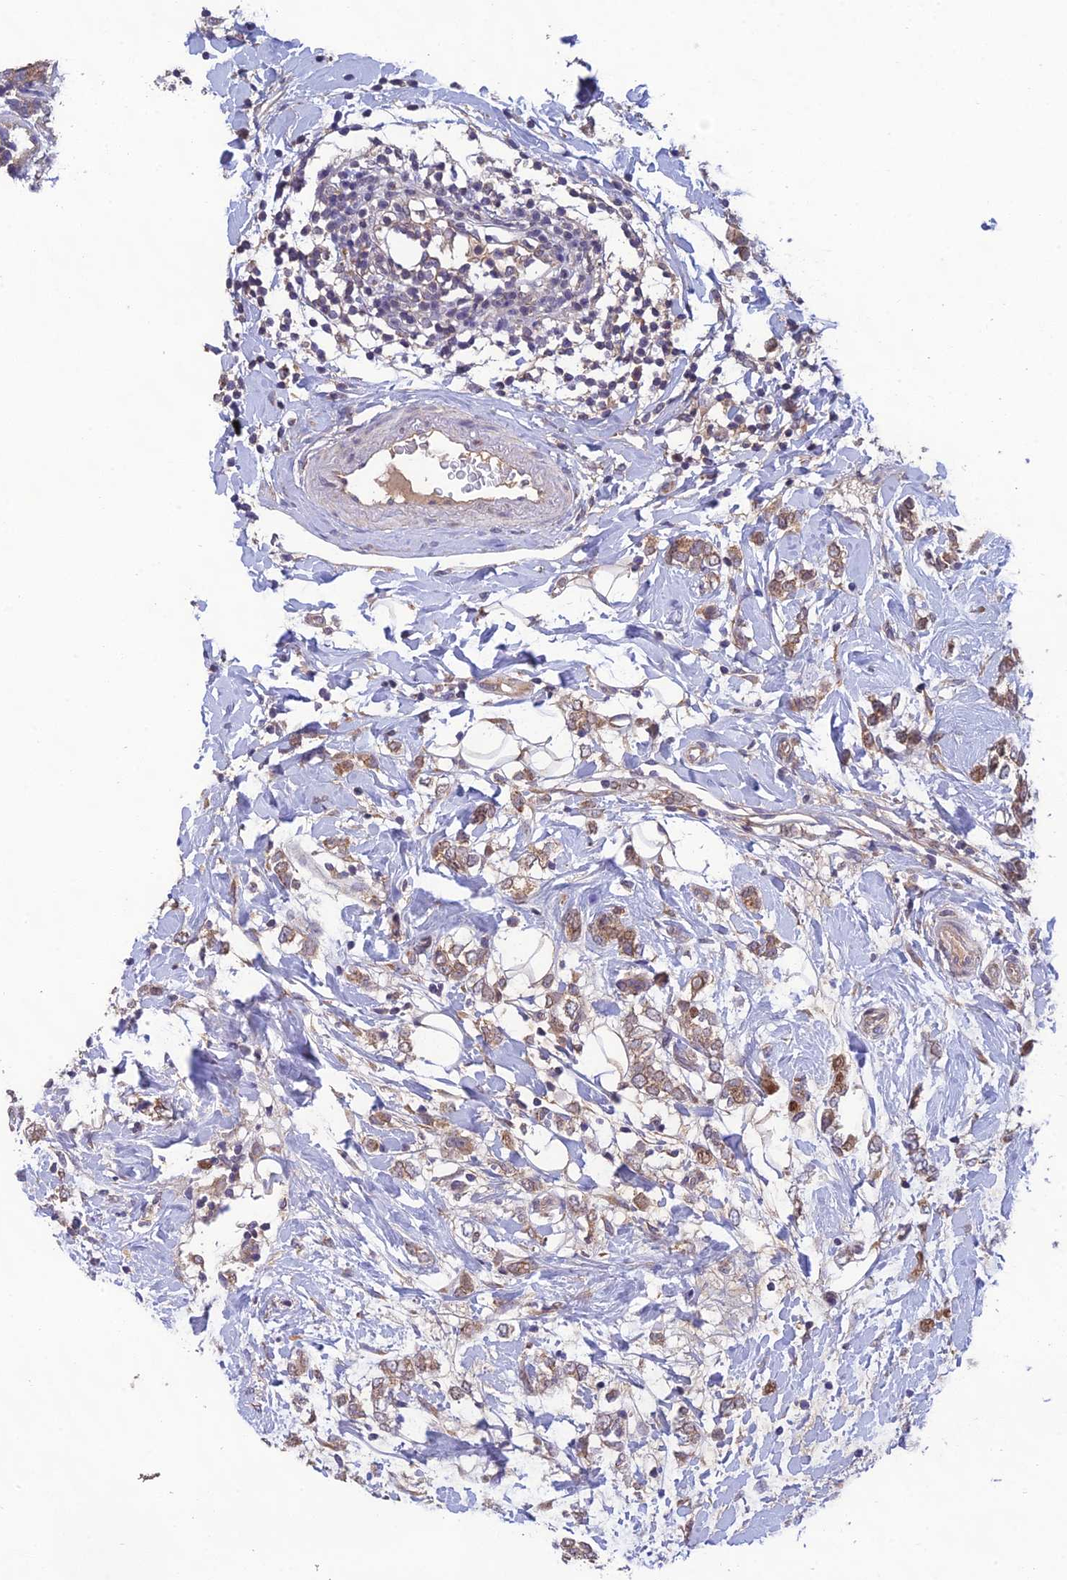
{"staining": {"intensity": "moderate", "quantity": ">75%", "location": "cytoplasmic/membranous"}, "tissue": "breast cancer", "cell_type": "Tumor cells", "image_type": "cancer", "snomed": [{"axis": "morphology", "description": "Normal tissue, NOS"}, {"axis": "morphology", "description": "Lobular carcinoma"}, {"axis": "topography", "description": "Breast"}], "caption": "A brown stain shows moderate cytoplasmic/membranous staining of a protein in breast cancer (lobular carcinoma) tumor cells. (brown staining indicates protein expression, while blue staining denotes nuclei).", "gene": "MRNIP", "patient": {"sex": "female", "age": 47}}